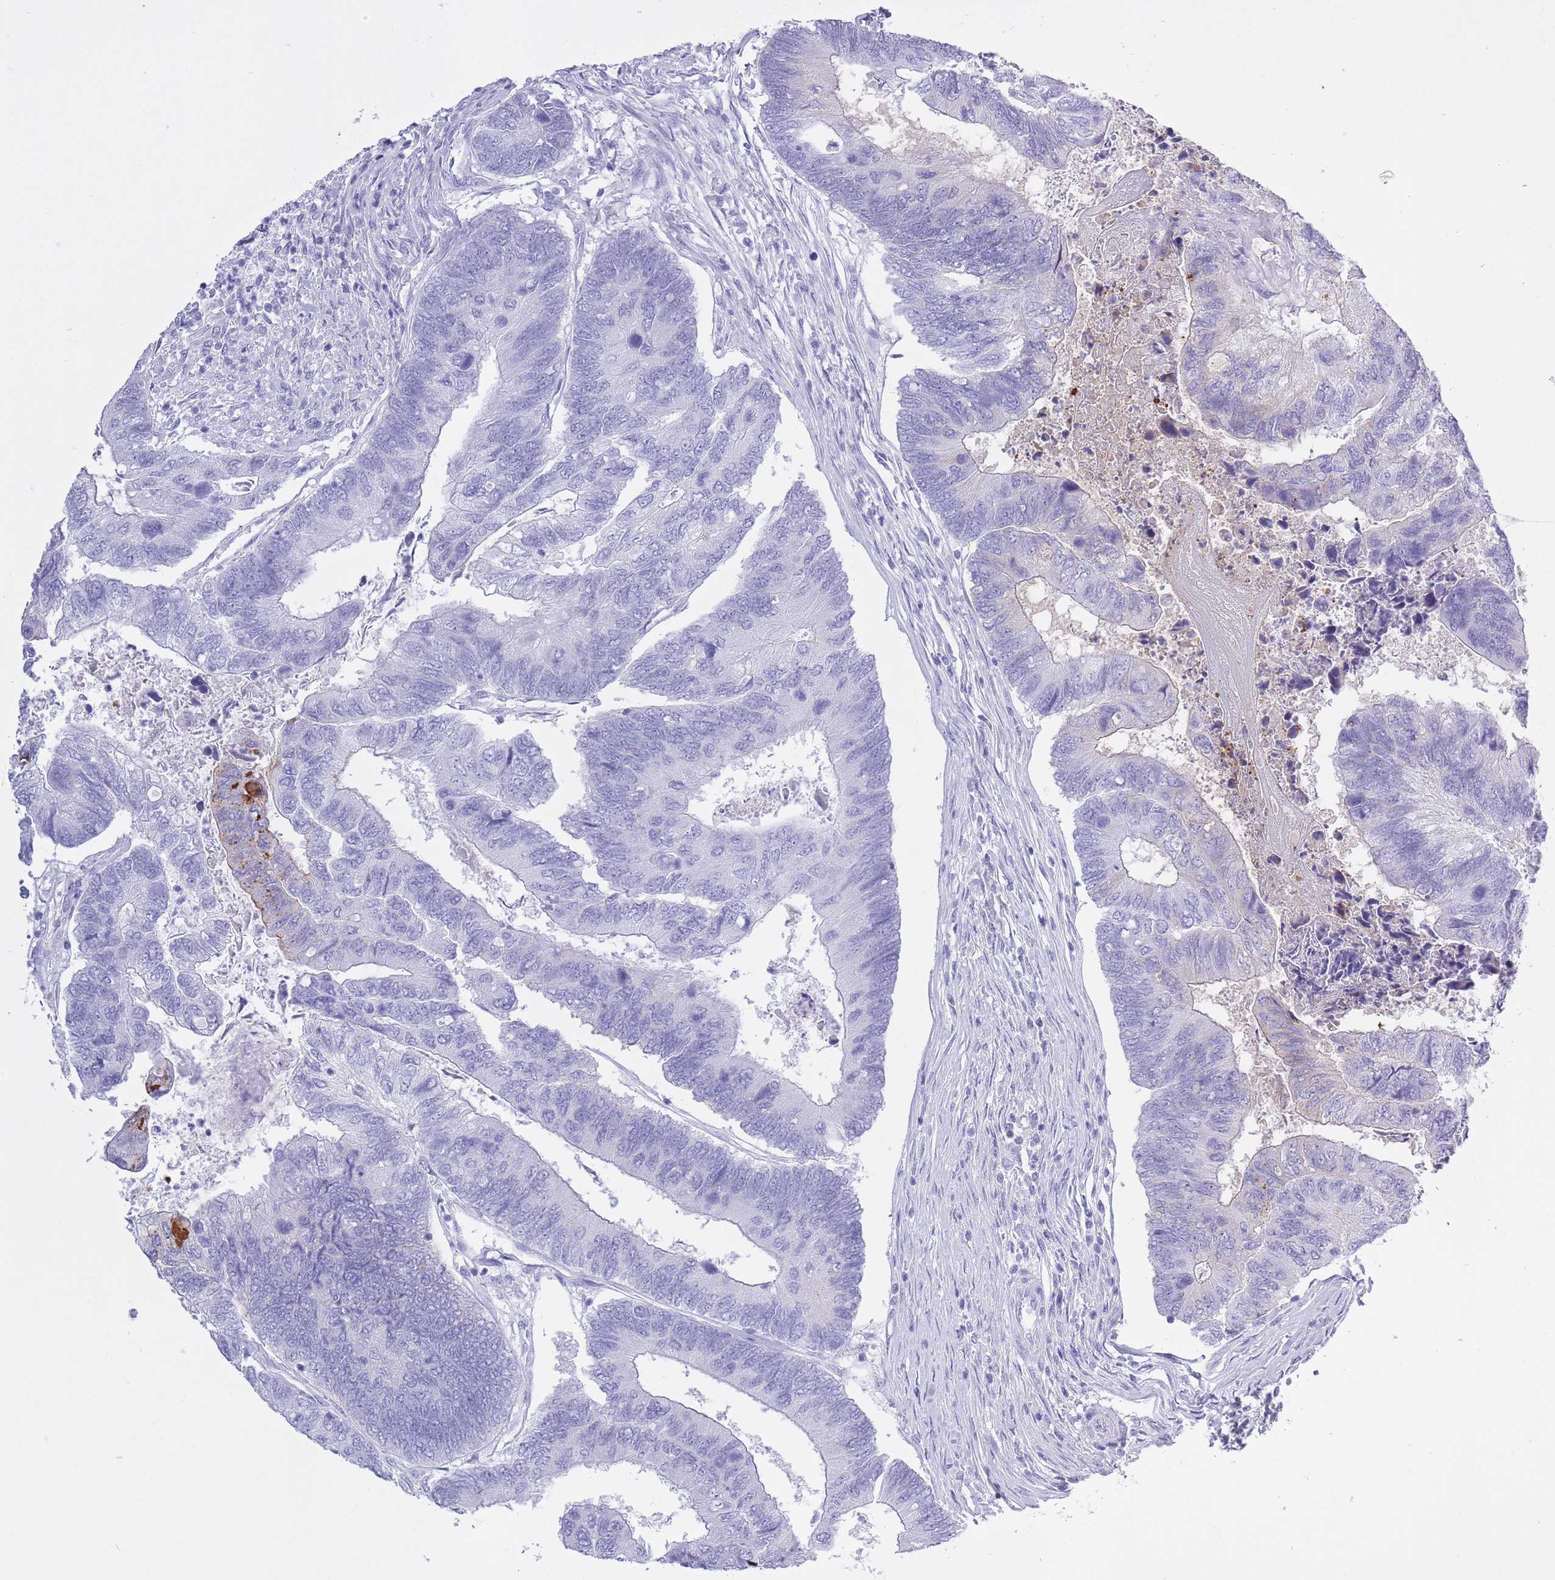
{"staining": {"intensity": "negative", "quantity": "none", "location": "none"}, "tissue": "colorectal cancer", "cell_type": "Tumor cells", "image_type": "cancer", "snomed": [{"axis": "morphology", "description": "Adenocarcinoma, NOS"}, {"axis": "topography", "description": "Colon"}], "caption": "IHC histopathology image of colorectal cancer stained for a protein (brown), which reveals no staining in tumor cells. (DAB IHC with hematoxylin counter stain).", "gene": "AP3S2", "patient": {"sex": "female", "age": 67}}